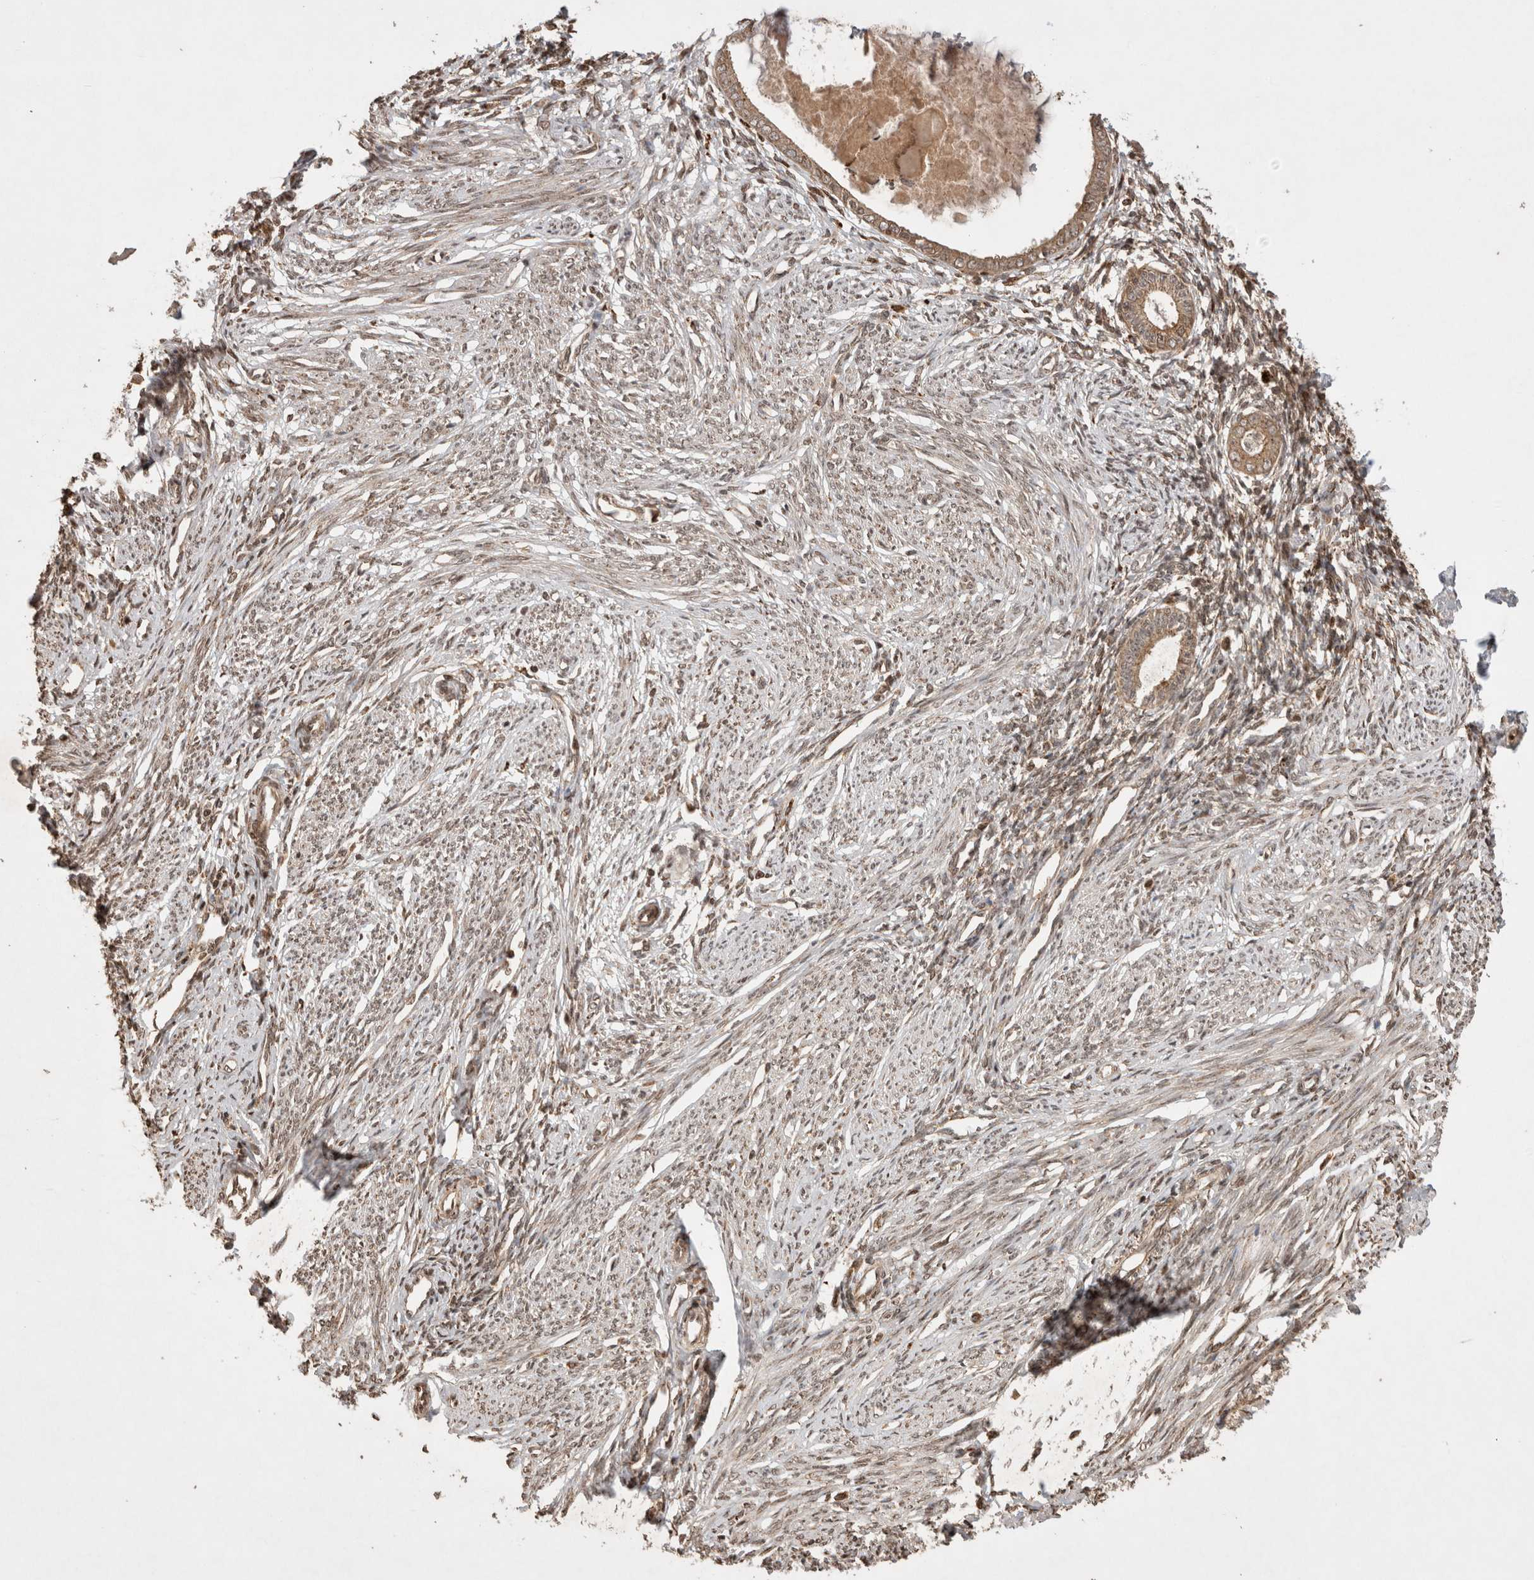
{"staining": {"intensity": "moderate", "quantity": "25%-75%", "location": "cytoplasmic/membranous"}, "tissue": "endometrium", "cell_type": "Cells in endometrial stroma", "image_type": "normal", "snomed": [{"axis": "morphology", "description": "Normal tissue, NOS"}, {"axis": "topography", "description": "Endometrium"}], "caption": "Endometrium stained with DAB (3,3'-diaminobenzidine) IHC shows medium levels of moderate cytoplasmic/membranous positivity in approximately 25%-75% of cells in endometrial stroma.", "gene": "FAM221A", "patient": {"sex": "female", "age": 56}}